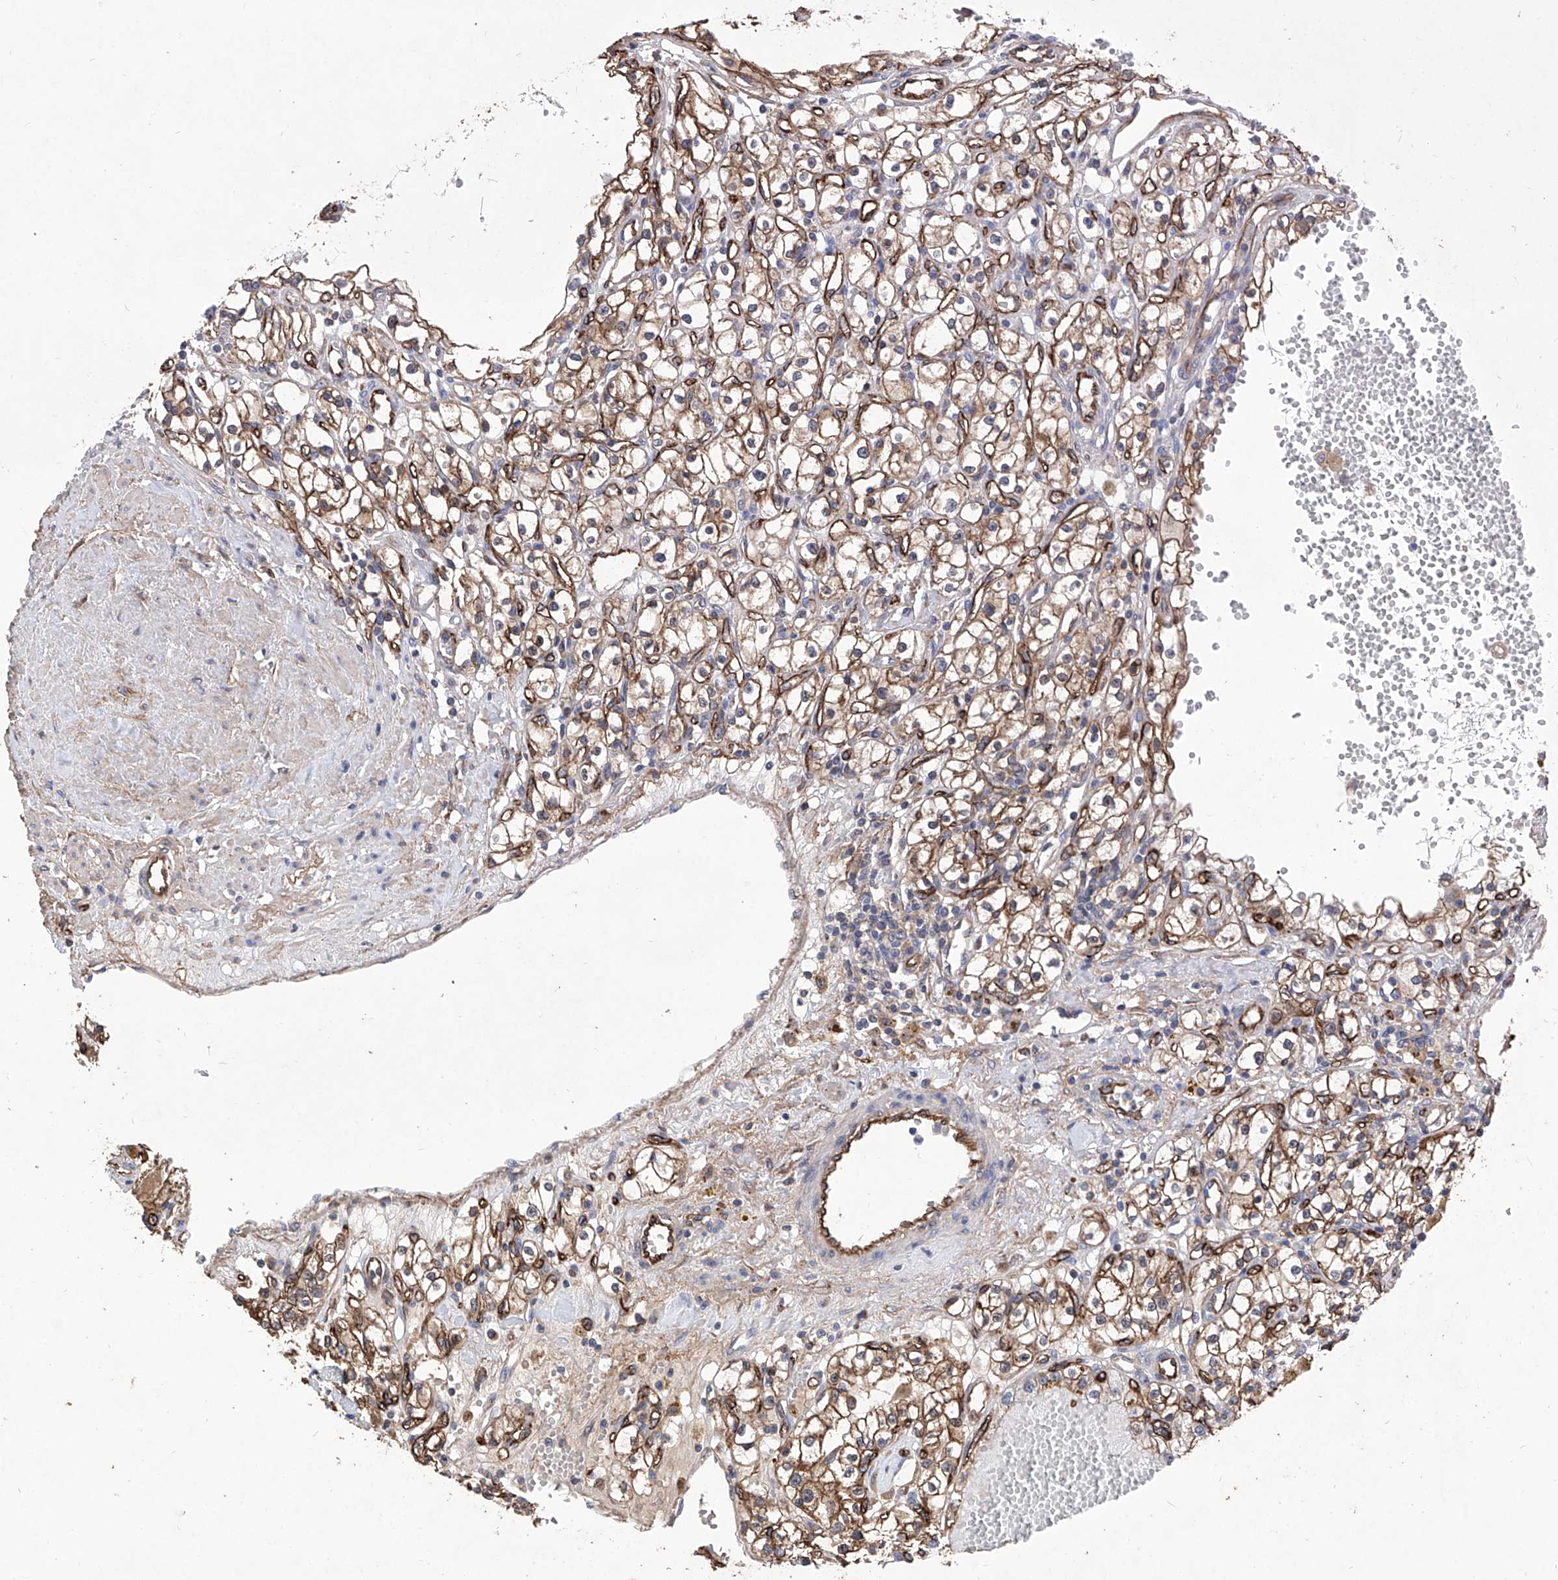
{"staining": {"intensity": "moderate", "quantity": ">75%", "location": "cytoplasmic/membranous"}, "tissue": "renal cancer", "cell_type": "Tumor cells", "image_type": "cancer", "snomed": [{"axis": "morphology", "description": "Adenocarcinoma, NOS"}, {"axis": "topography", "description": "Kidney"}], "caption": "DAB immunohistochemical staining of adenocarcinoma (renal) shows moderate cytoplasmic/membranous protein staining in approximately >75% of tumor cells.", "gene": "INPP5B", "patient": {"sex": "male", "age": 56}}